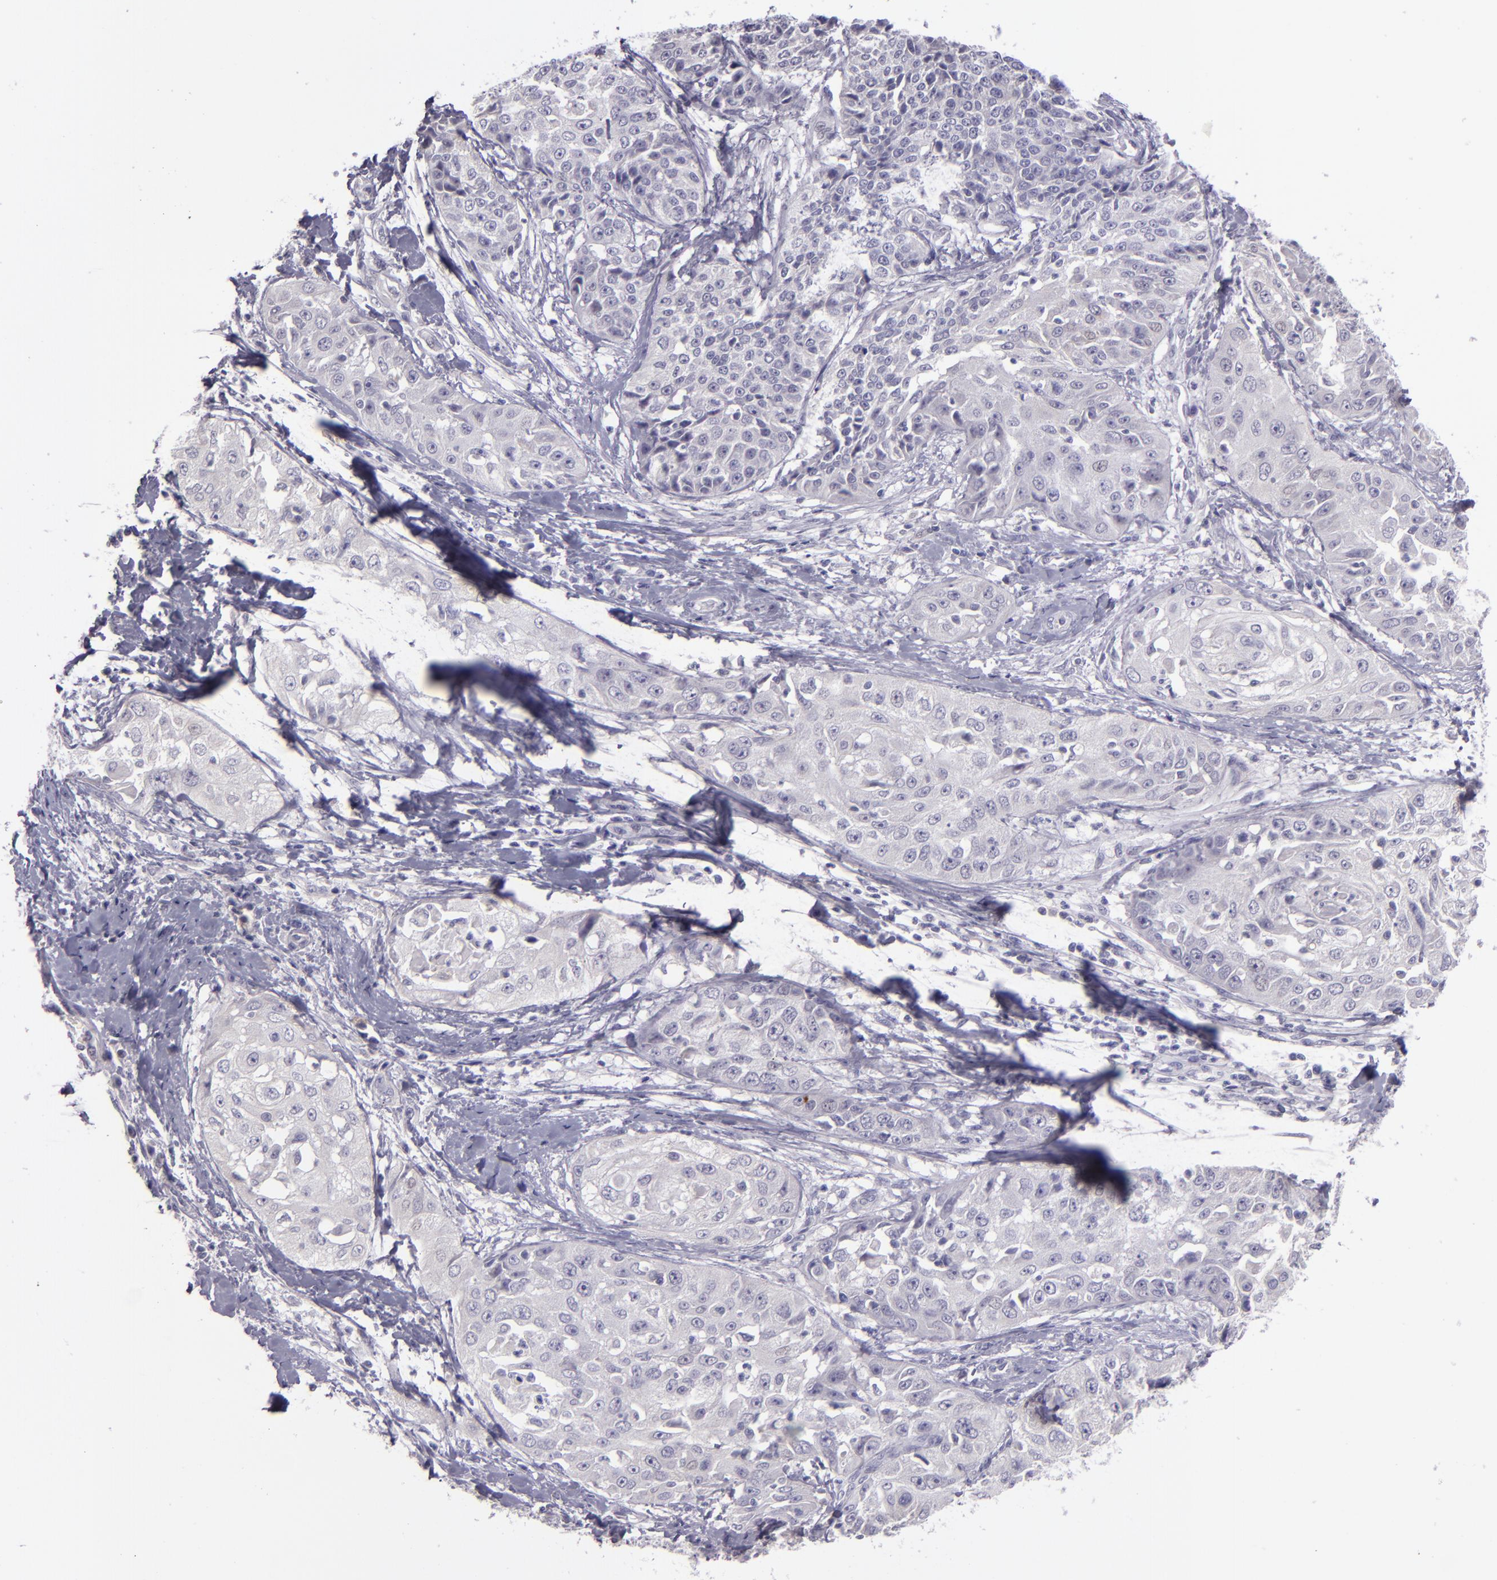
{"staining": {"intensity": "negative", "quantity": "none", "location": "none"}, "tissue": "cervical cancer", "cell_type": "Tumor cells", "image_type": "cancer", "snomed": [{"axis": "morphology", "description": "Squamous cell carcinoma, NOS"}, {"axis": "topography", "description": "Cervix"}], "caption": "Cervical squamous cell carcinoma was stained to show a protein in brown. There is no significant expression in tumor cells. (DAB (3,3'-diaminobenzidine) immunohistochemistry, high magnification).", "gene": "SNCB", "patient": {"sex": "female", "age": 64}}